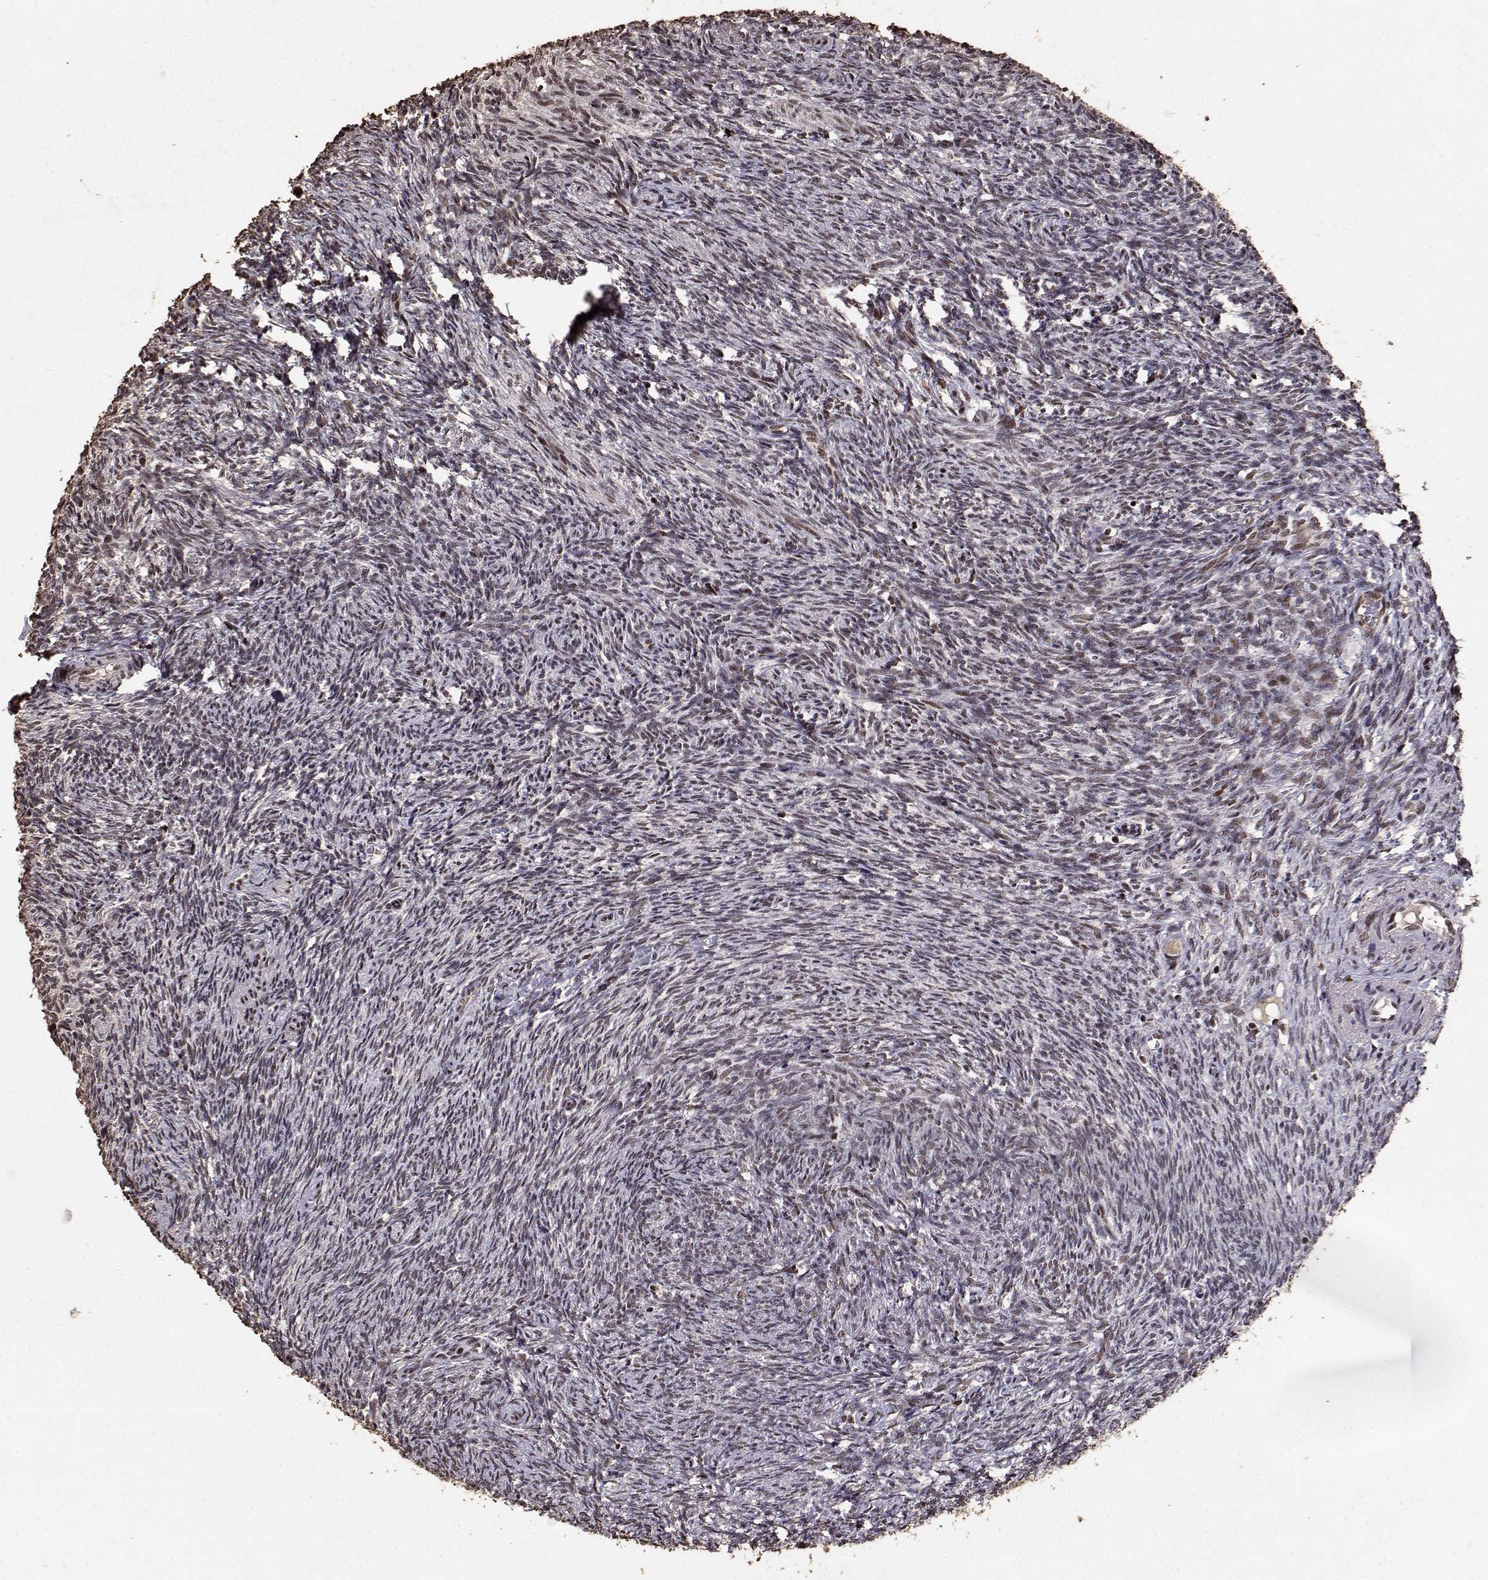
{"staining": {"intensity": "weak", "quantity": ">75%", "location": "nuclear"}, "tissue": "ovary", "cell_type": "Follicle cells", "image_type": "normal", "snomed": [{"axis": "morphology", "description": "Normal tissue, NOS"}, {"axis": "topography", "description": "Ovary"}], "caption": "About >75% of follicle cells in unremarkable human ovary exhibit weak nuclear protein expression as visualized by brown immunohistochemical staining.", "gene": "TOE1", "patient": {"sex": "female", "age": 46}}